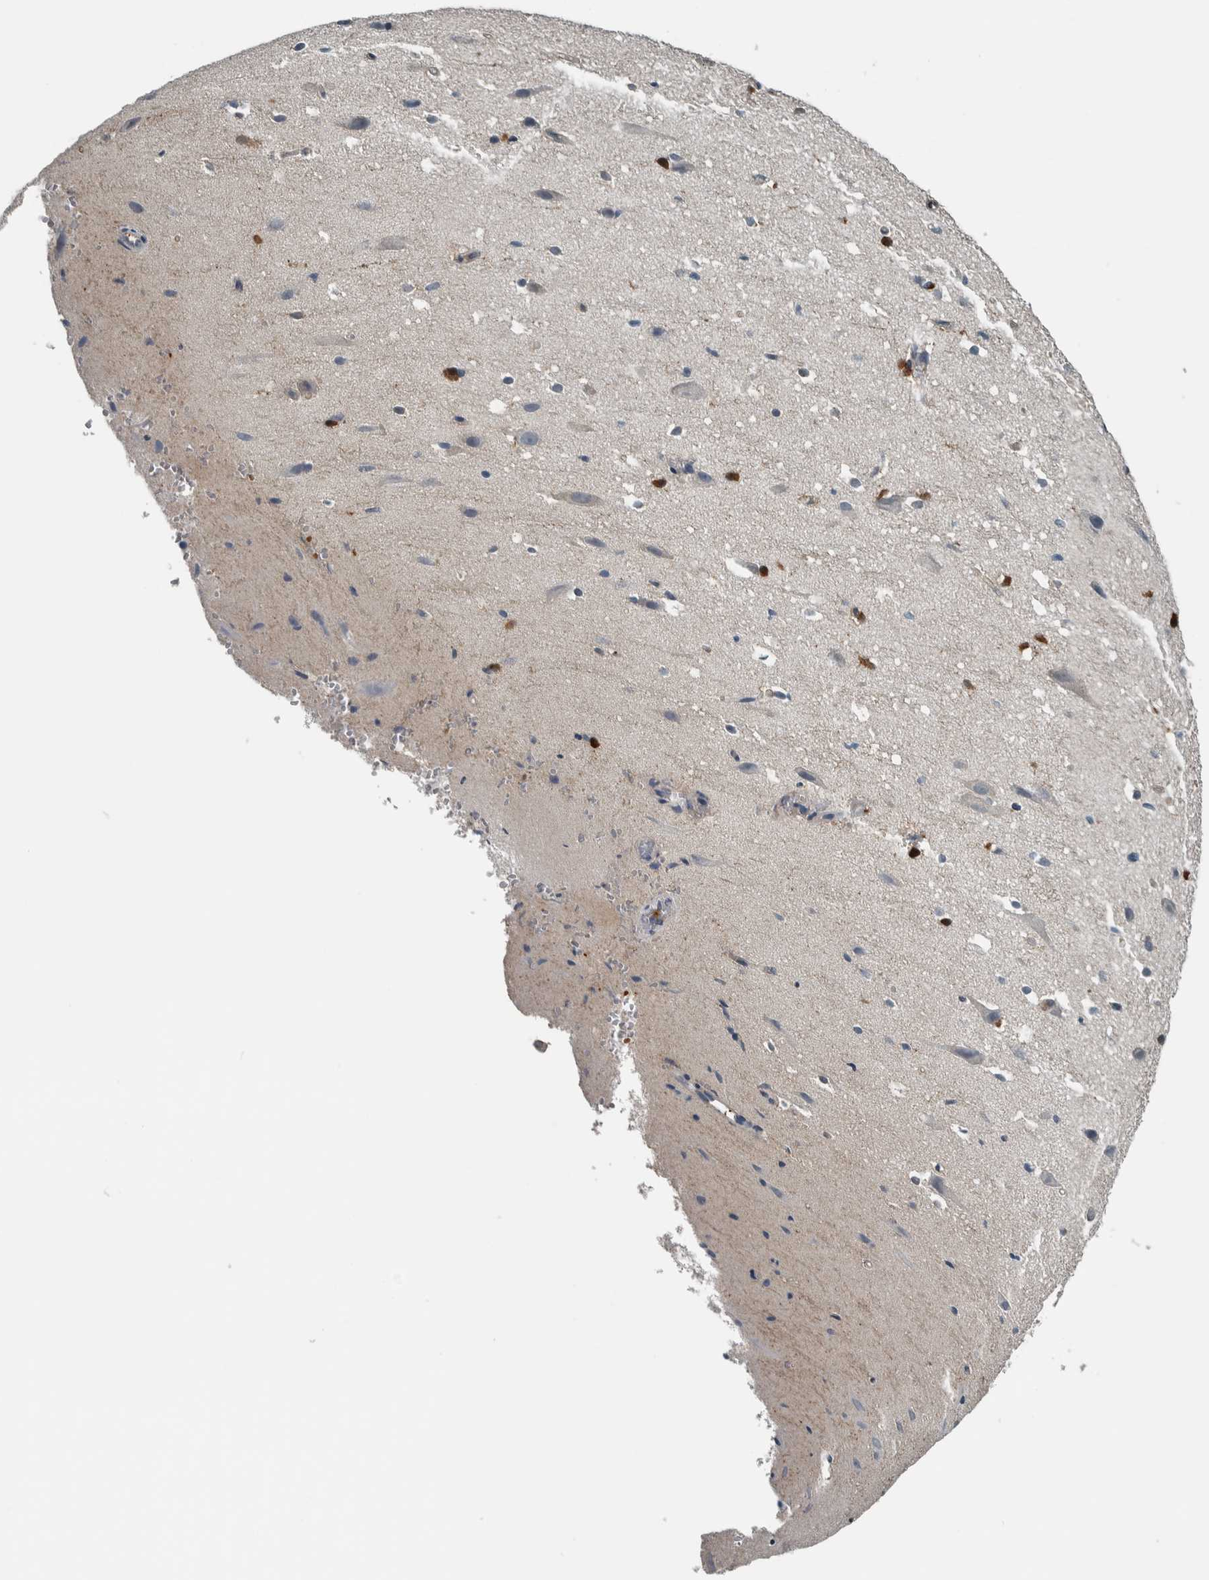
{"staining": {"intensity": "weak", "quantity": ">75%", "location": "cytoplasmic/membranous"}, "tissue": "cerebral cortex", "cell_type": "Endothelial cells", "image_type": "normal", "snomed": [{"axis": "morphology", "description": "Normal tissue, NOS"}, {"axis": "morphology", "description": "Developmental malformation"}, {"axis": "topography", "description": "Cerebral cortex"}], "caption": "Brown immunohistochemical staining in benign human cerebral cortex demonstrates weak cytoplasmic/membranous expression in about >75% of endothelial cells.", "gene": "ALAD", "patient": {"sex": "female", "age": 30}}